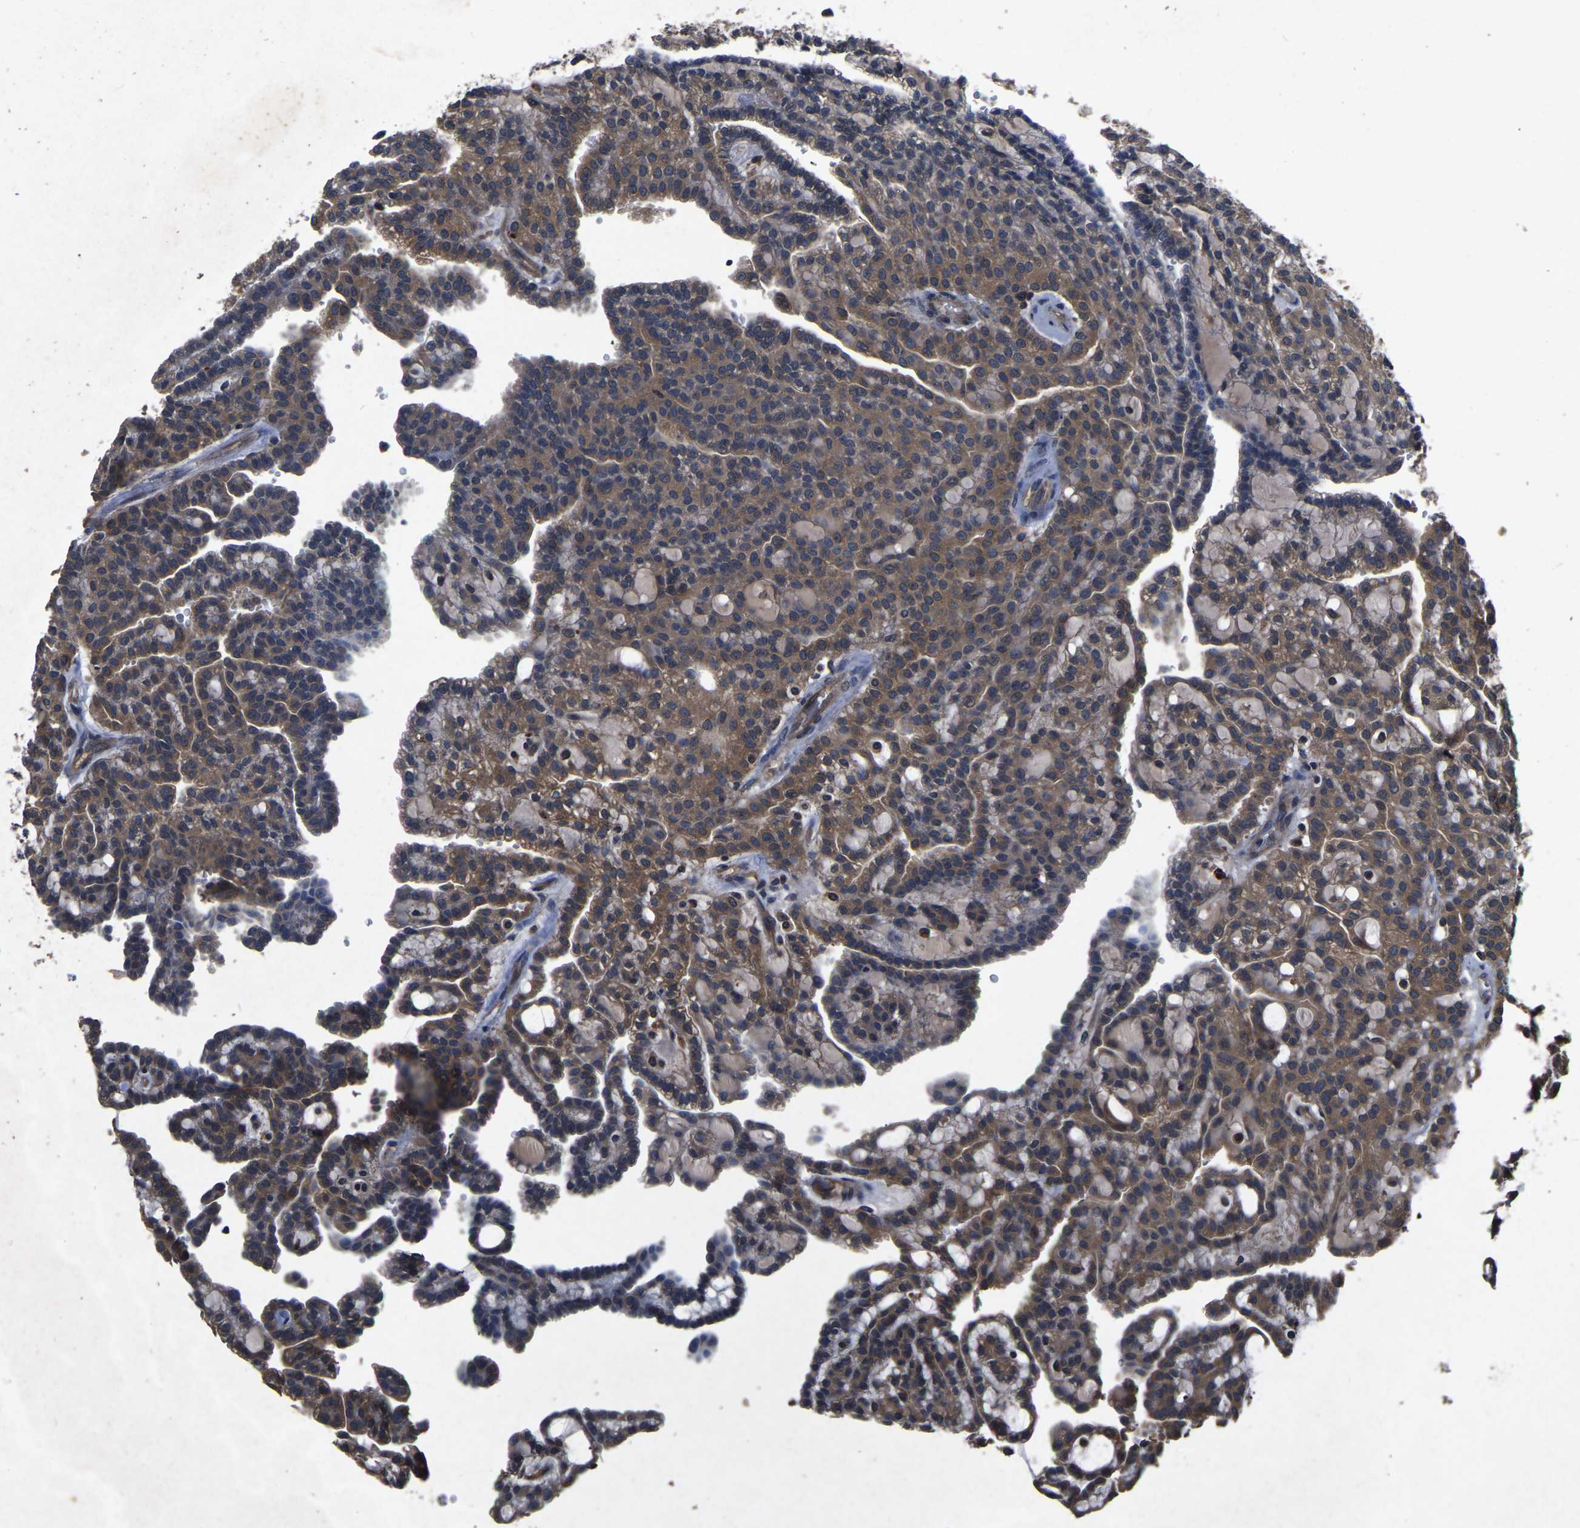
{"staining": {"intensity": "moderate", "quantity": ">75%", "location": "cytoplasmic/membranous"}, "tissue": "renal cancer", "cell_type": "Tumor cells", "image_type": "cancer", "snomed": [{"axis": "morphology", "description": "Adenocarcinoma, NOS"}, {"axis": "topography", "description": "Kidney"}], "caption": "Renal cancer (adenocarcinoma) stained with a brown dye demonstrates moderate cytoplasmic/membranous positive expression in approximately >75% of tumor cells.", "gene": "CRYZL1", "patient": {"sex": "male", "age": 63}}